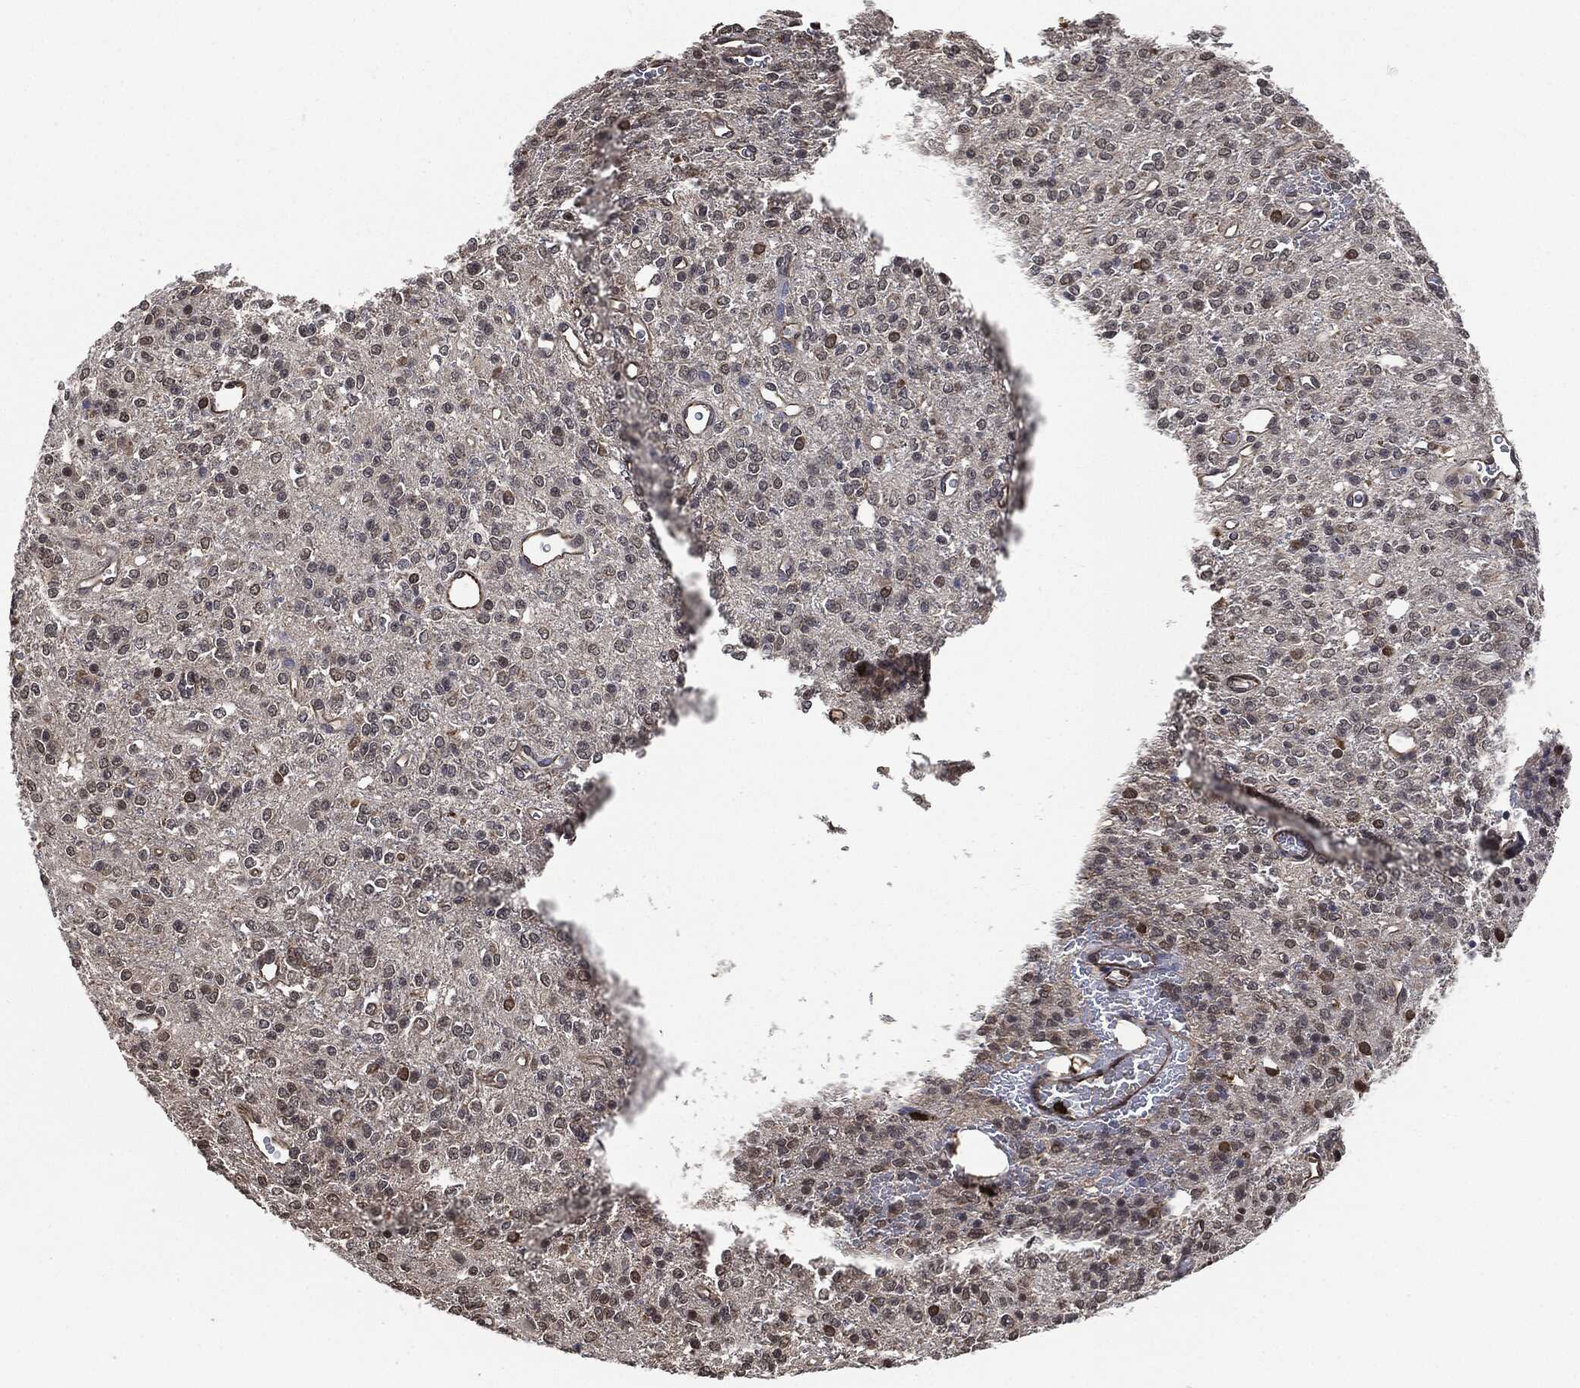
{"staining": {"intensity": "negative", "quantity": "none", "location": "none"}, "tissue": "glioma", "cell_type": "Tumor cells", "image_type": "cancer", "snomed": [{"axis": "morphology", "description": "Glioma, malignant, Low grade"}, {"axis": "topography", "description": "Brain"}], "caption": "This is an immunohistochemistry (IHC) micrograph of glioma. There is no expression in tumor cells.", "gene": "S100A9", "patient": {"sex": "female", "age": 45}}